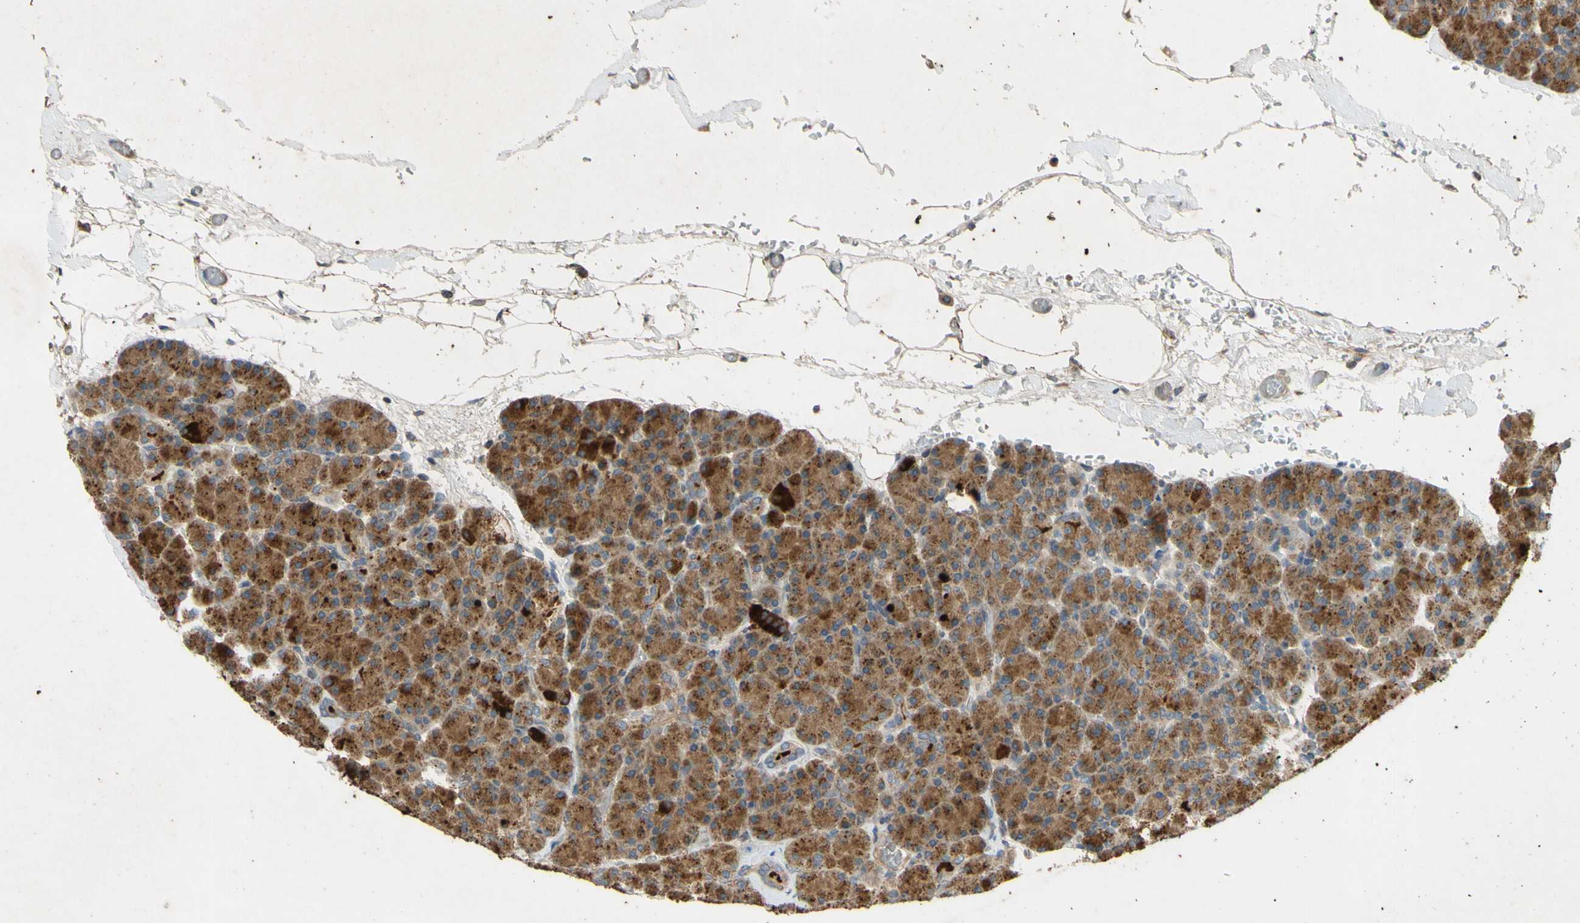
{"staining": {"intensity": "strong", "quantity": ">75%", "location": "cytoplasmic/membranous"}, "tissue": "pancreas", "cell_type": "Exocrine glandular cells", "image_type": "normal", "snomed": [{"axis": "morphology", "description": "Normal tissue, NOS"}, {"axis": "topography", "description": "Pancreas"}], "caption": "DAB immunohistochemical staining of unremarkable human pancreas demonstrates strong cytoplasmic/membranous protein expression in about >75% of exocrine glandular cells.", "gene": "PARD6A", "patient": {"sex": "female", "age": 35}}